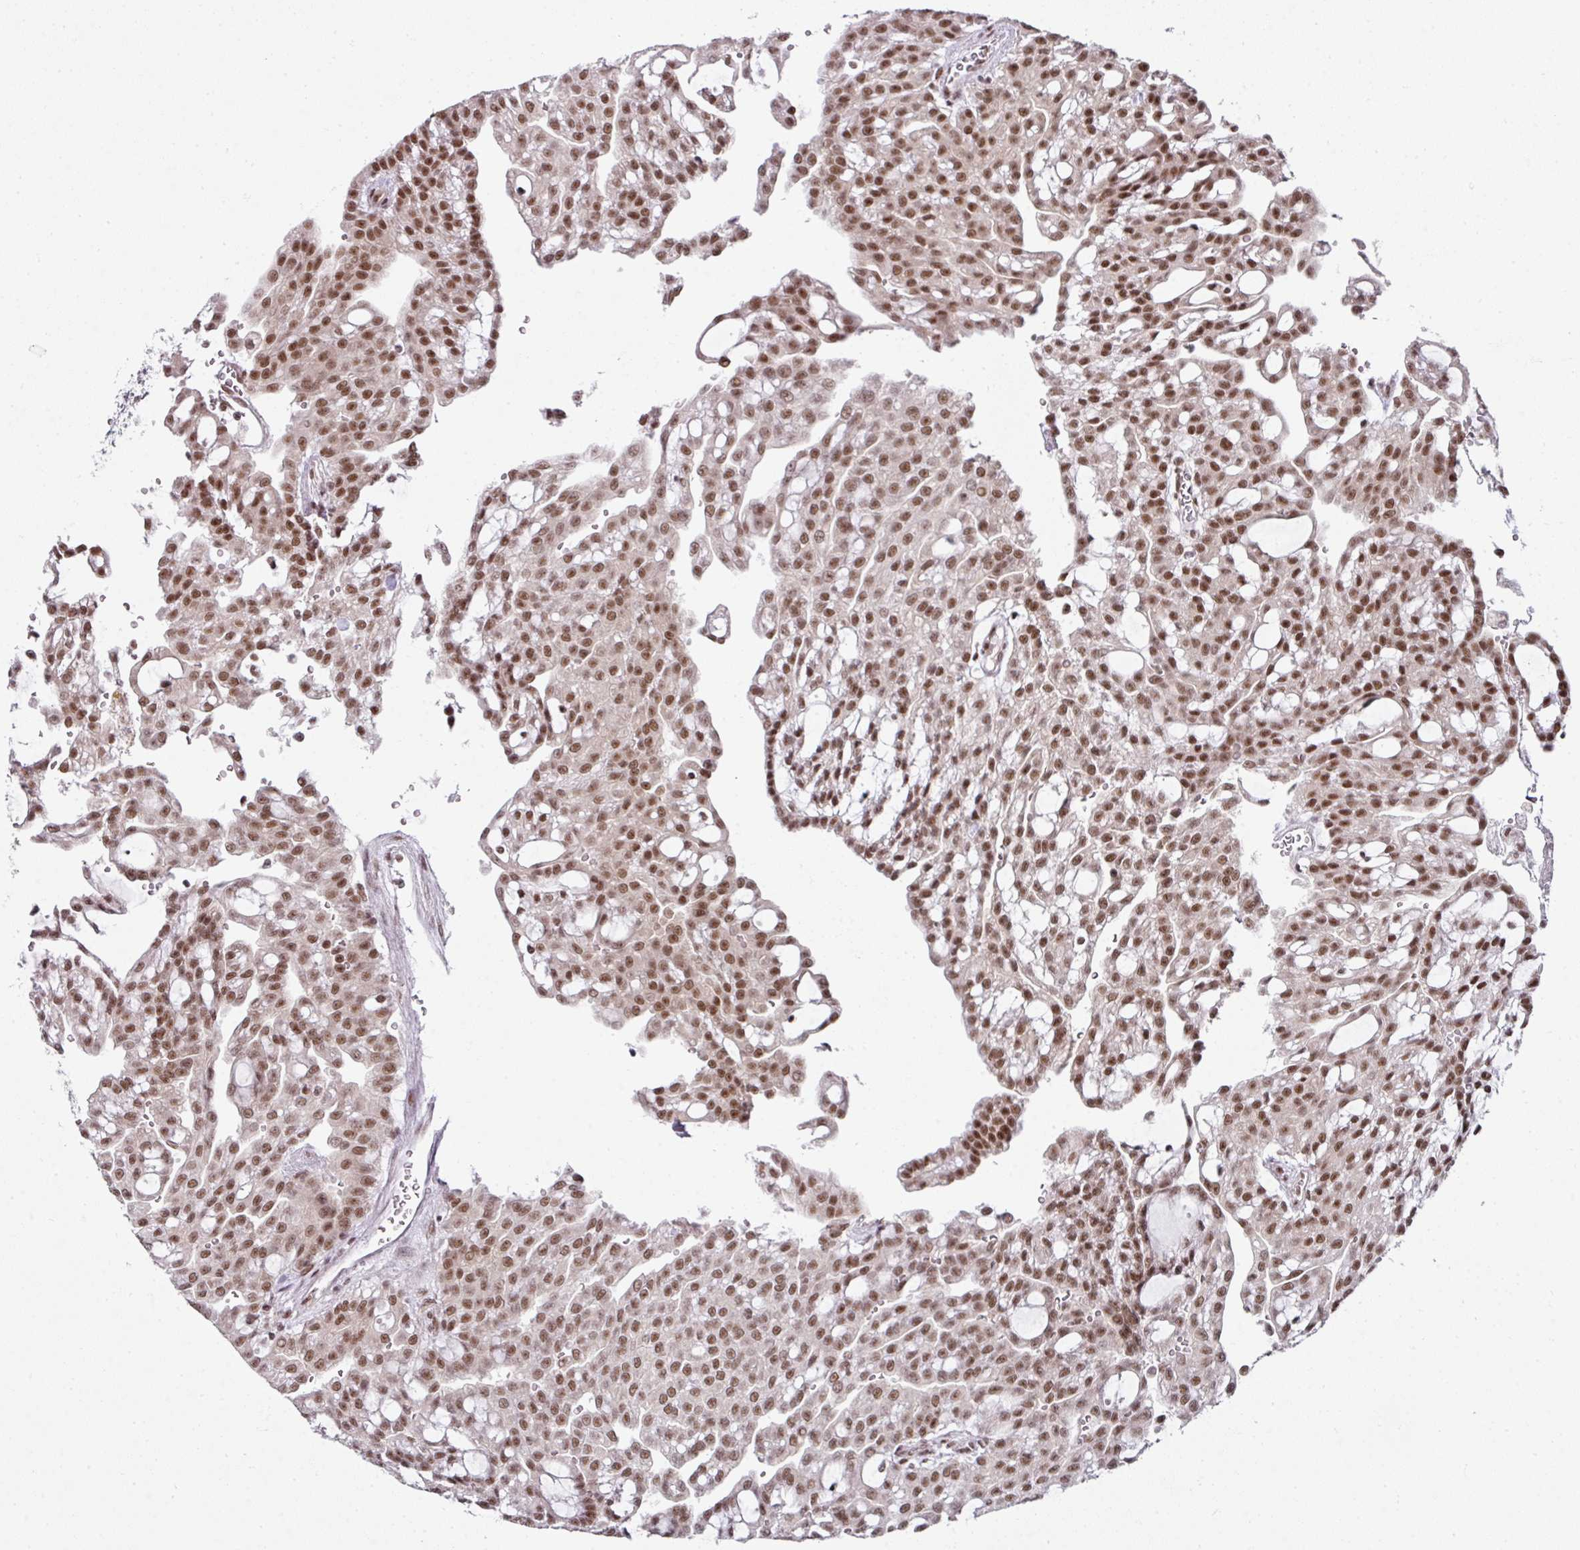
{"staining": {"intensity": "moderate", "quantity": ">75%", "location": "nuclear"}, "tissue": "renal cancer", "cell_type": "Tumor cells", "image_type": "cancer", "snomed": [{"axis": "morphology", "description": "Adenocarcinoma, NOS"}, {"axis": "topography", "description": "Kidney"}], "caption": "High-power microscopy captured an immunohistochemistry histopathology image of renal cancer (adenocarcinoma), revealing moderate nuclear staining in about >75% of tumor cells.", "gene": "NFYA", "patient": {"sex": "male", "age": 63}}